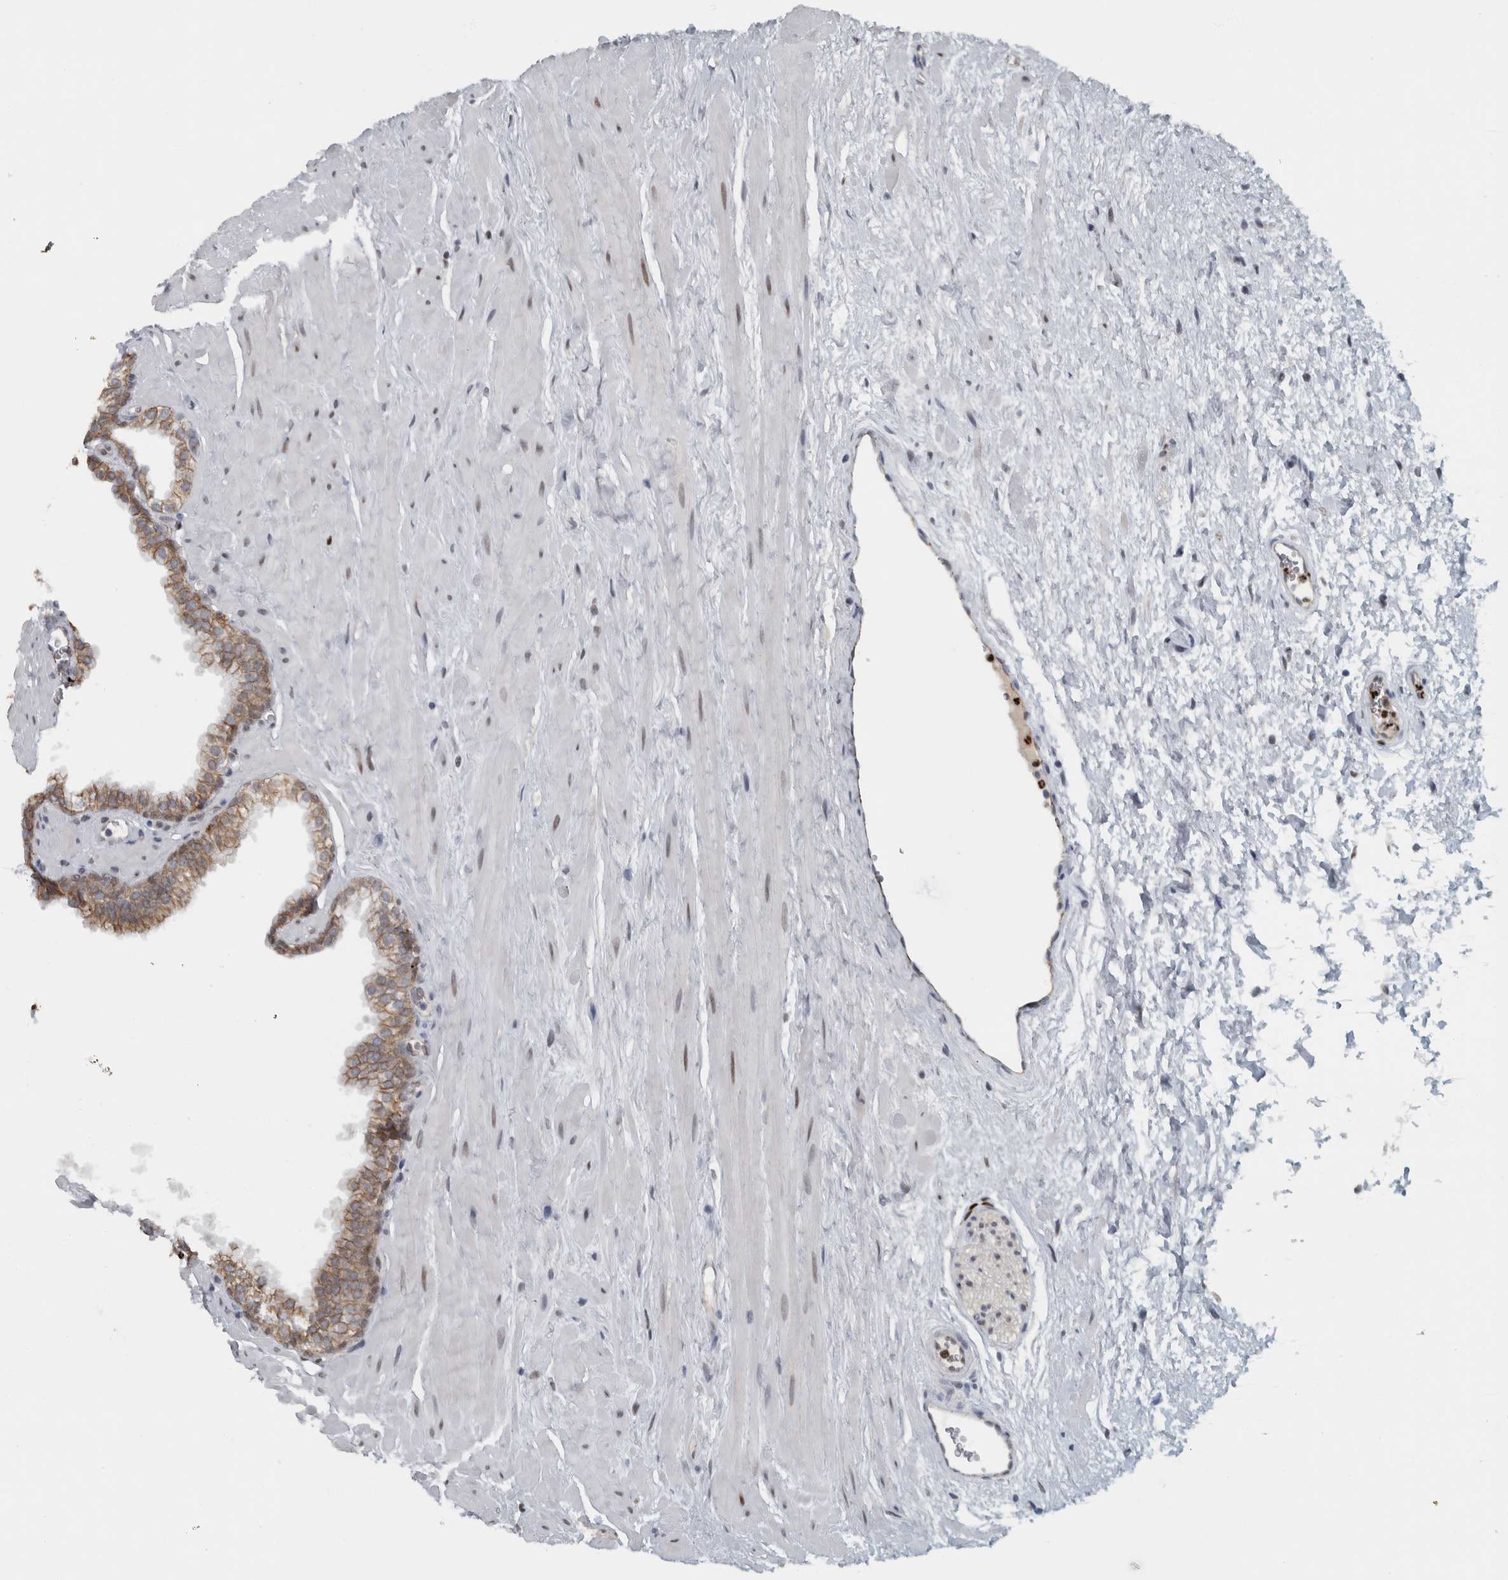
{"staining": {"intensity": "moderate", "quantity": "25%-75%", "location": "cytoplasmic/membranous"}, "tissue": "prostate", "cell_type": "Glandular cells", "image_type": "normal", "snomed": [{"axis": "morphology", "description": "Normal tissue, NOS"}, {"axis": "morphology", "description": "Urothelial carcinoma, Low grade"}, {"axis": "topography", "description": "Urinary bladder"}, {"axis": "topography", "description": "Prostate"}], "caption": "Moderate cytoplasmic/membranous positivity for a protein is identified in about 25%-75% of glandular cells of unremarkable prostate using immunohistochemistry (IHC).", "gene": "ADPRM", "patient": {"sex": "male", "age": 60}}